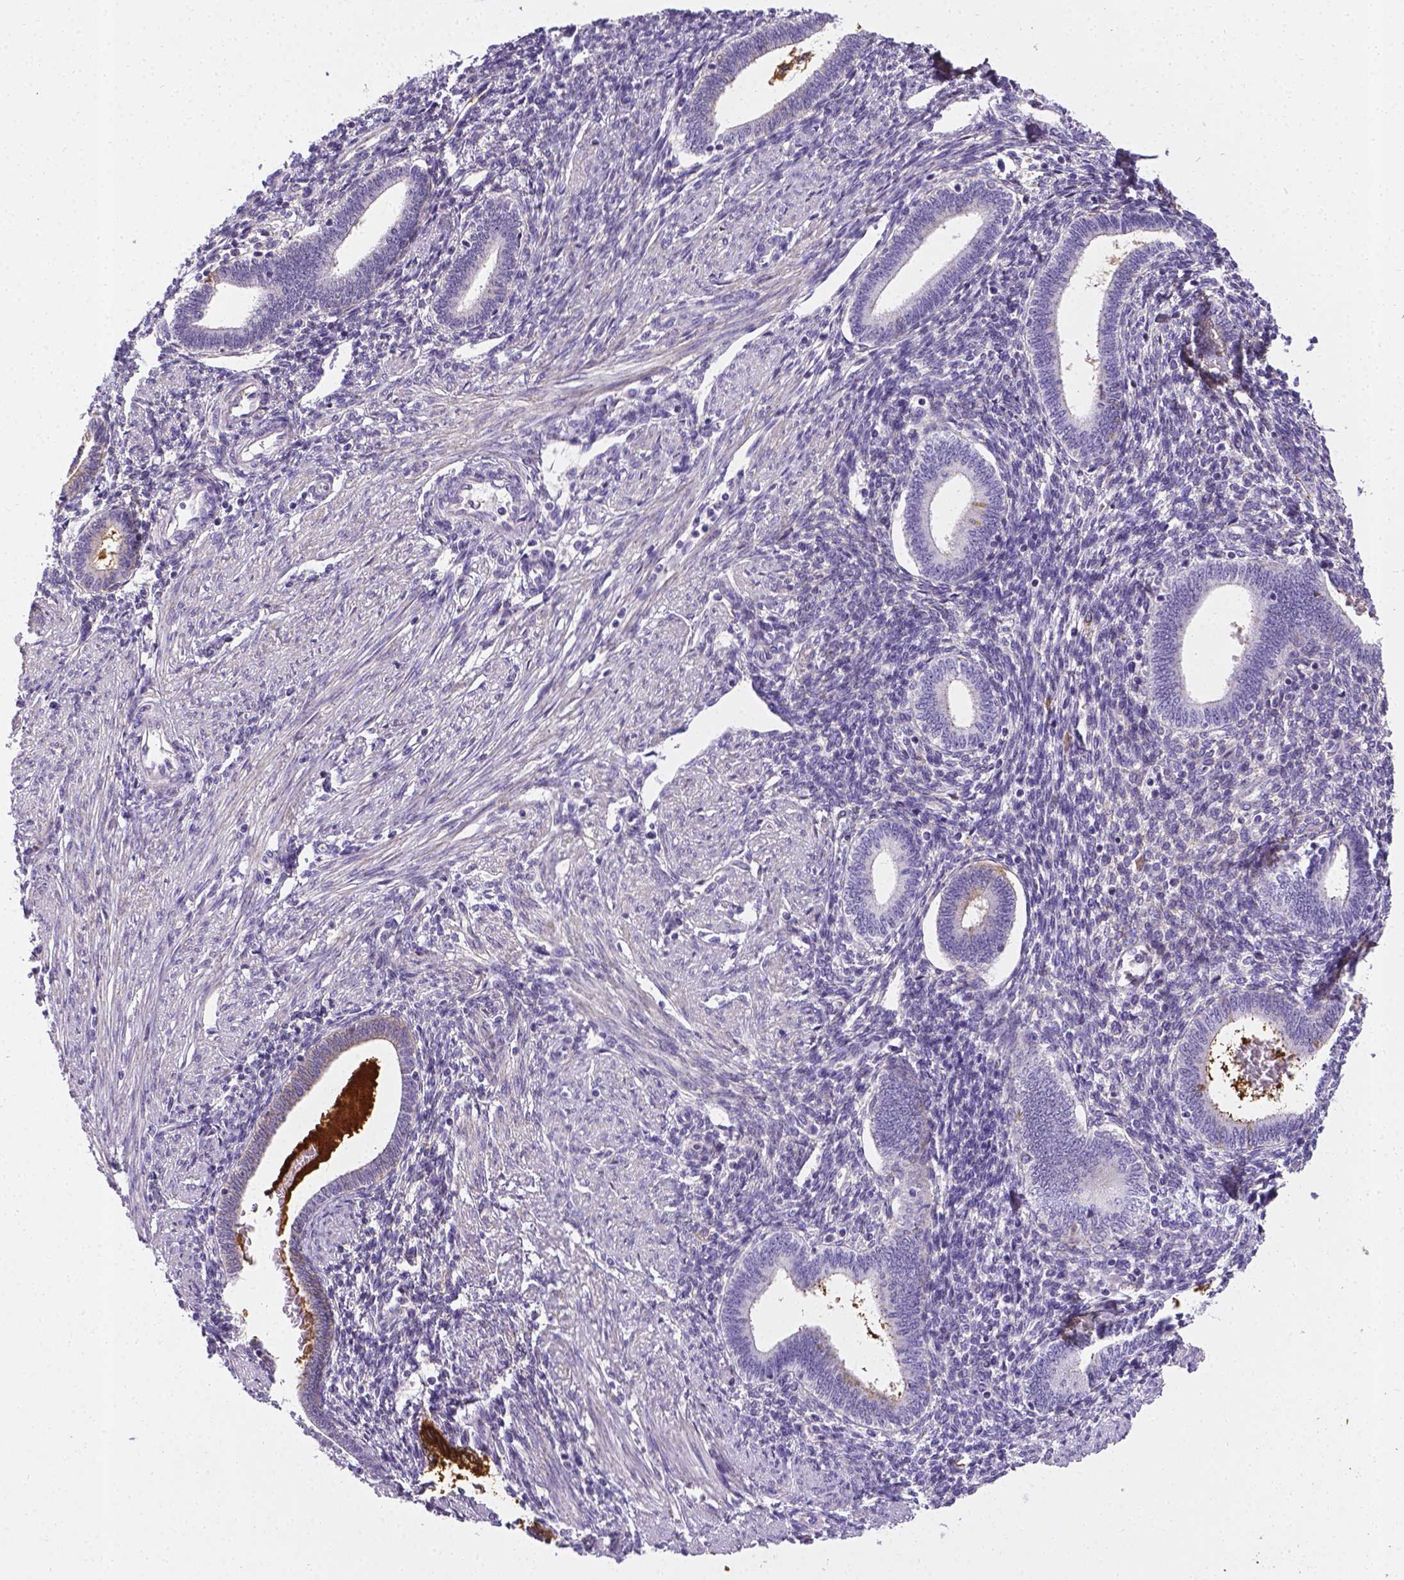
{"staining": {"intensity": "negative", "quantity": "none", "location": "none"}, "tissue": "endometrium", "cell_type": "Cells in endometrial stroma", "image_type": "normal", "snomed": [{"axis": "morphology", "description": "Normal tissue, NOS"}, {"axis": "topography", "description": "Endometrium"}], "caption": "IHC histopathology image of normal endometrium stained for a protein (brown), which displays no staining in cells in endometrial stroma.", "gene": "APOE", "patient": {"sex": "female", "age": 42}}